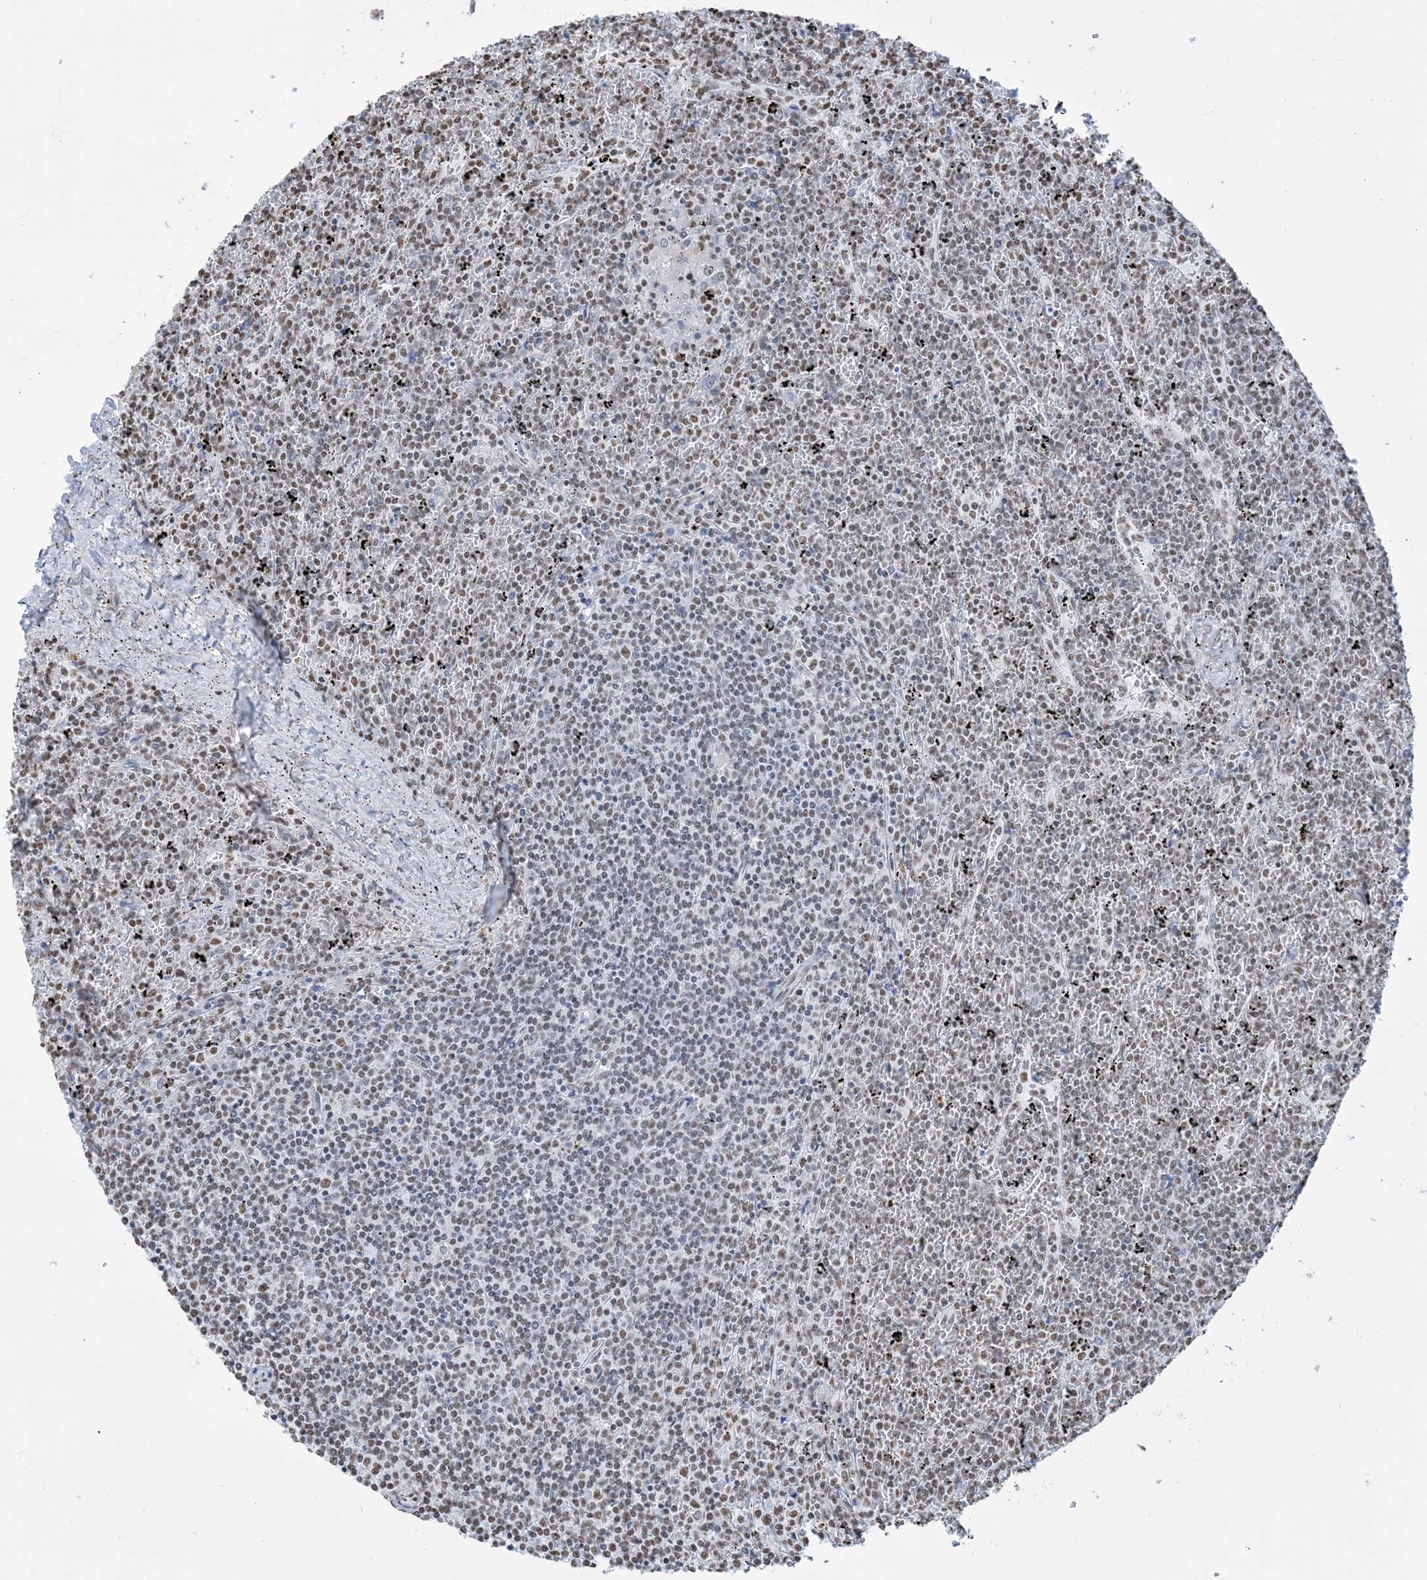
{"staining": {"intensity": "weak", "quantity": "<25%", "location": "nuclear"}, "tissue": "lymphoma", "cell_type": "Tumor cells", "image_type": "cancer", "snomed": [{"axis": "morphology", "description": "Malignant lymphoma, non-Hodgkin's type, Low grade"}, {"axis": "topography", "description": "Spleen"}], "caption": "Immunohistochemistry of human malignant lymphoma, non-Hodgkin's type (low-grade) shows no staining in tumor cells.", "gene": "ZNF792", "patient": {"sex": "female", "age": 19}}